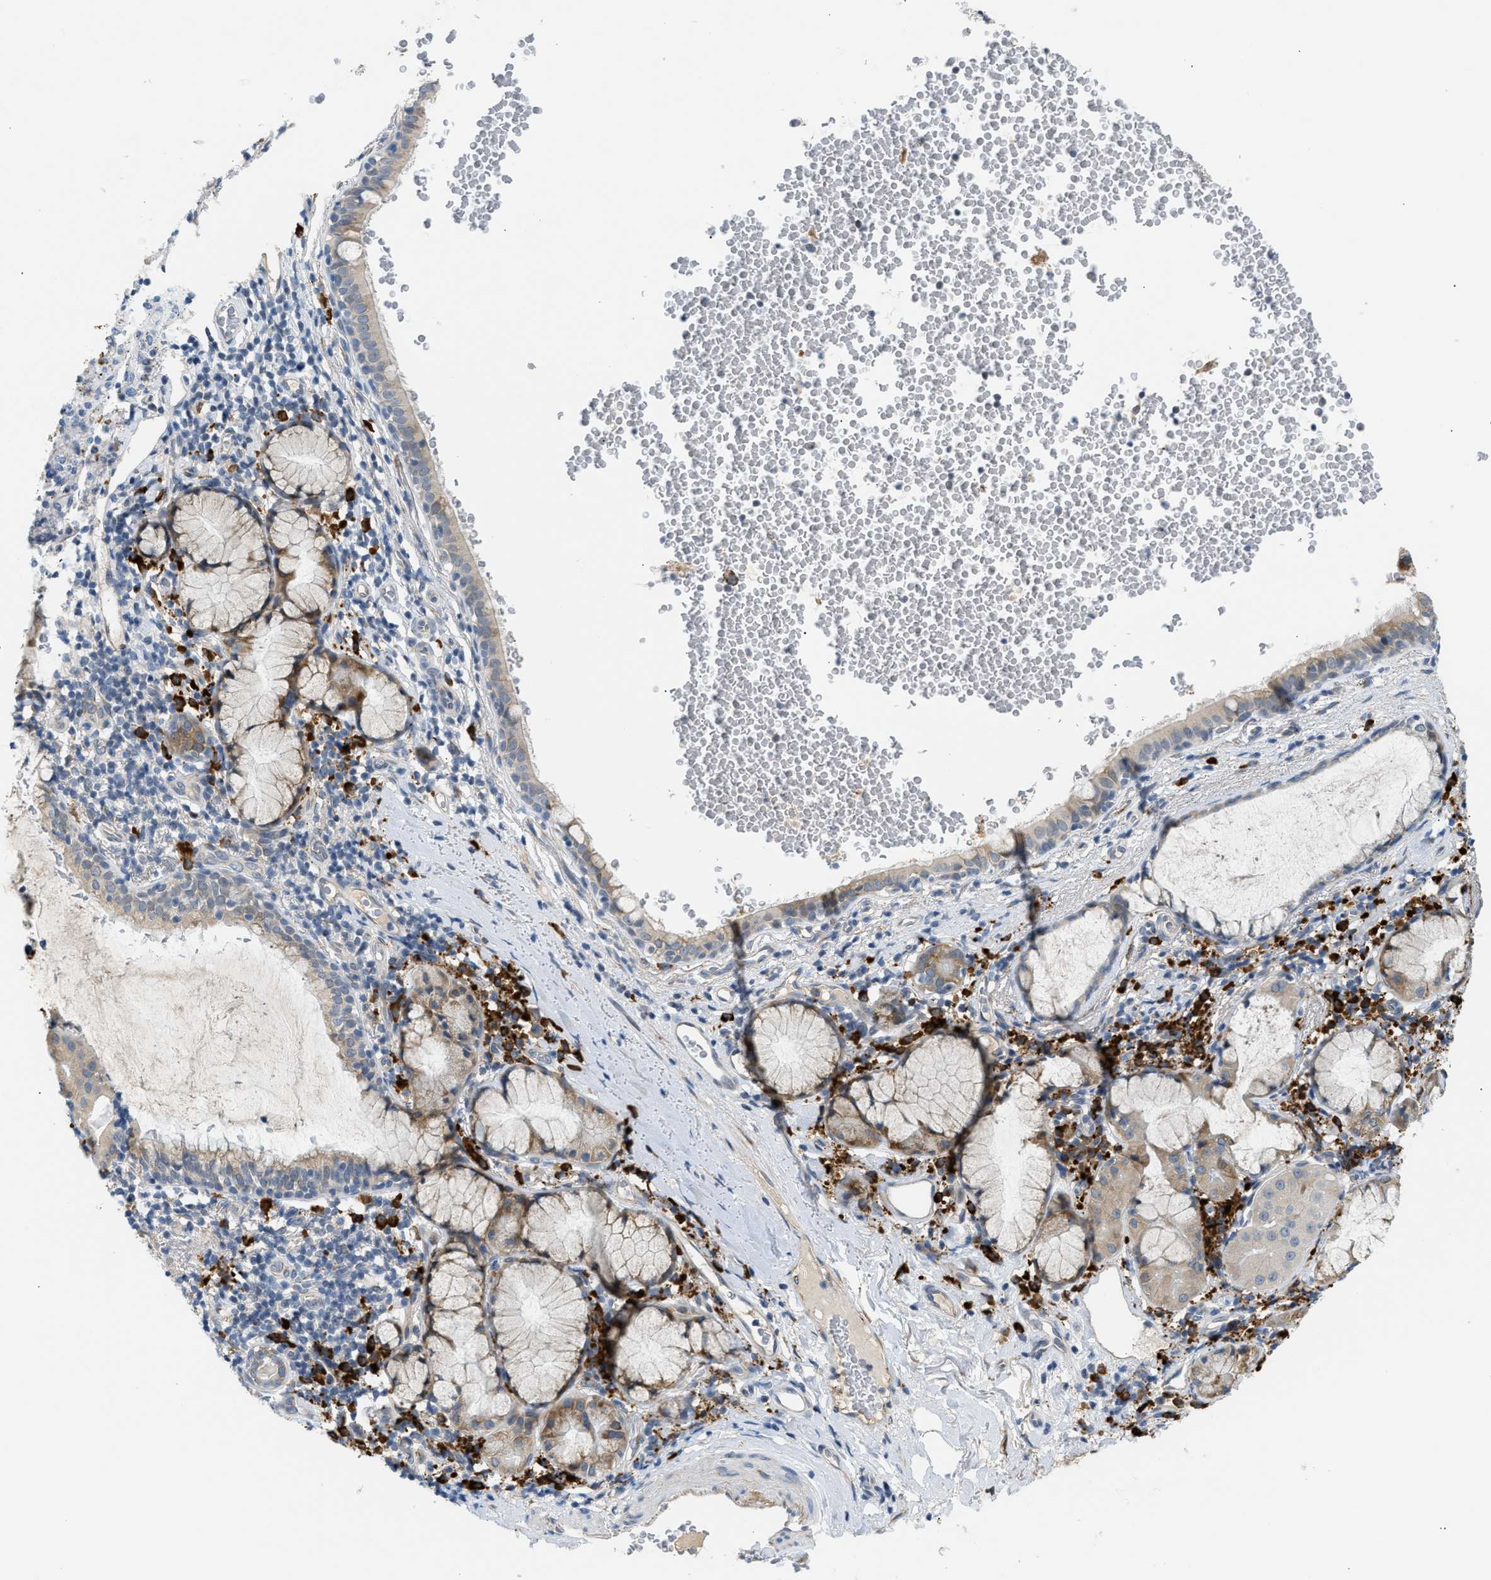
{"staining": {"intensity": "moderate", "quantity": "25%-75%", "location": "cytoplasmic/membranous"}, "tissue": "bronchus", "cell_type": "Respiratory epithelial cells", "image_type": "normal", "snomed": [{"axis": "morphology", "description": "Normal tissue, NOS"}, {"axis": "morphology", "description": "Inflammation, NOS"}, {"axis": "topography", "description": "Cartilage tissue"}, {"axis": "topography", "description": "Bronchus"}], "caption": "This photomicrograph displays IHC staining of benign bronchus, with medium moderate cytoplasmic/membranous positivity in approximately 25%-75% of respiratory epithelial cells.", "gene": "KCNC2", "patient": {"sex": "male", "age": 77}}